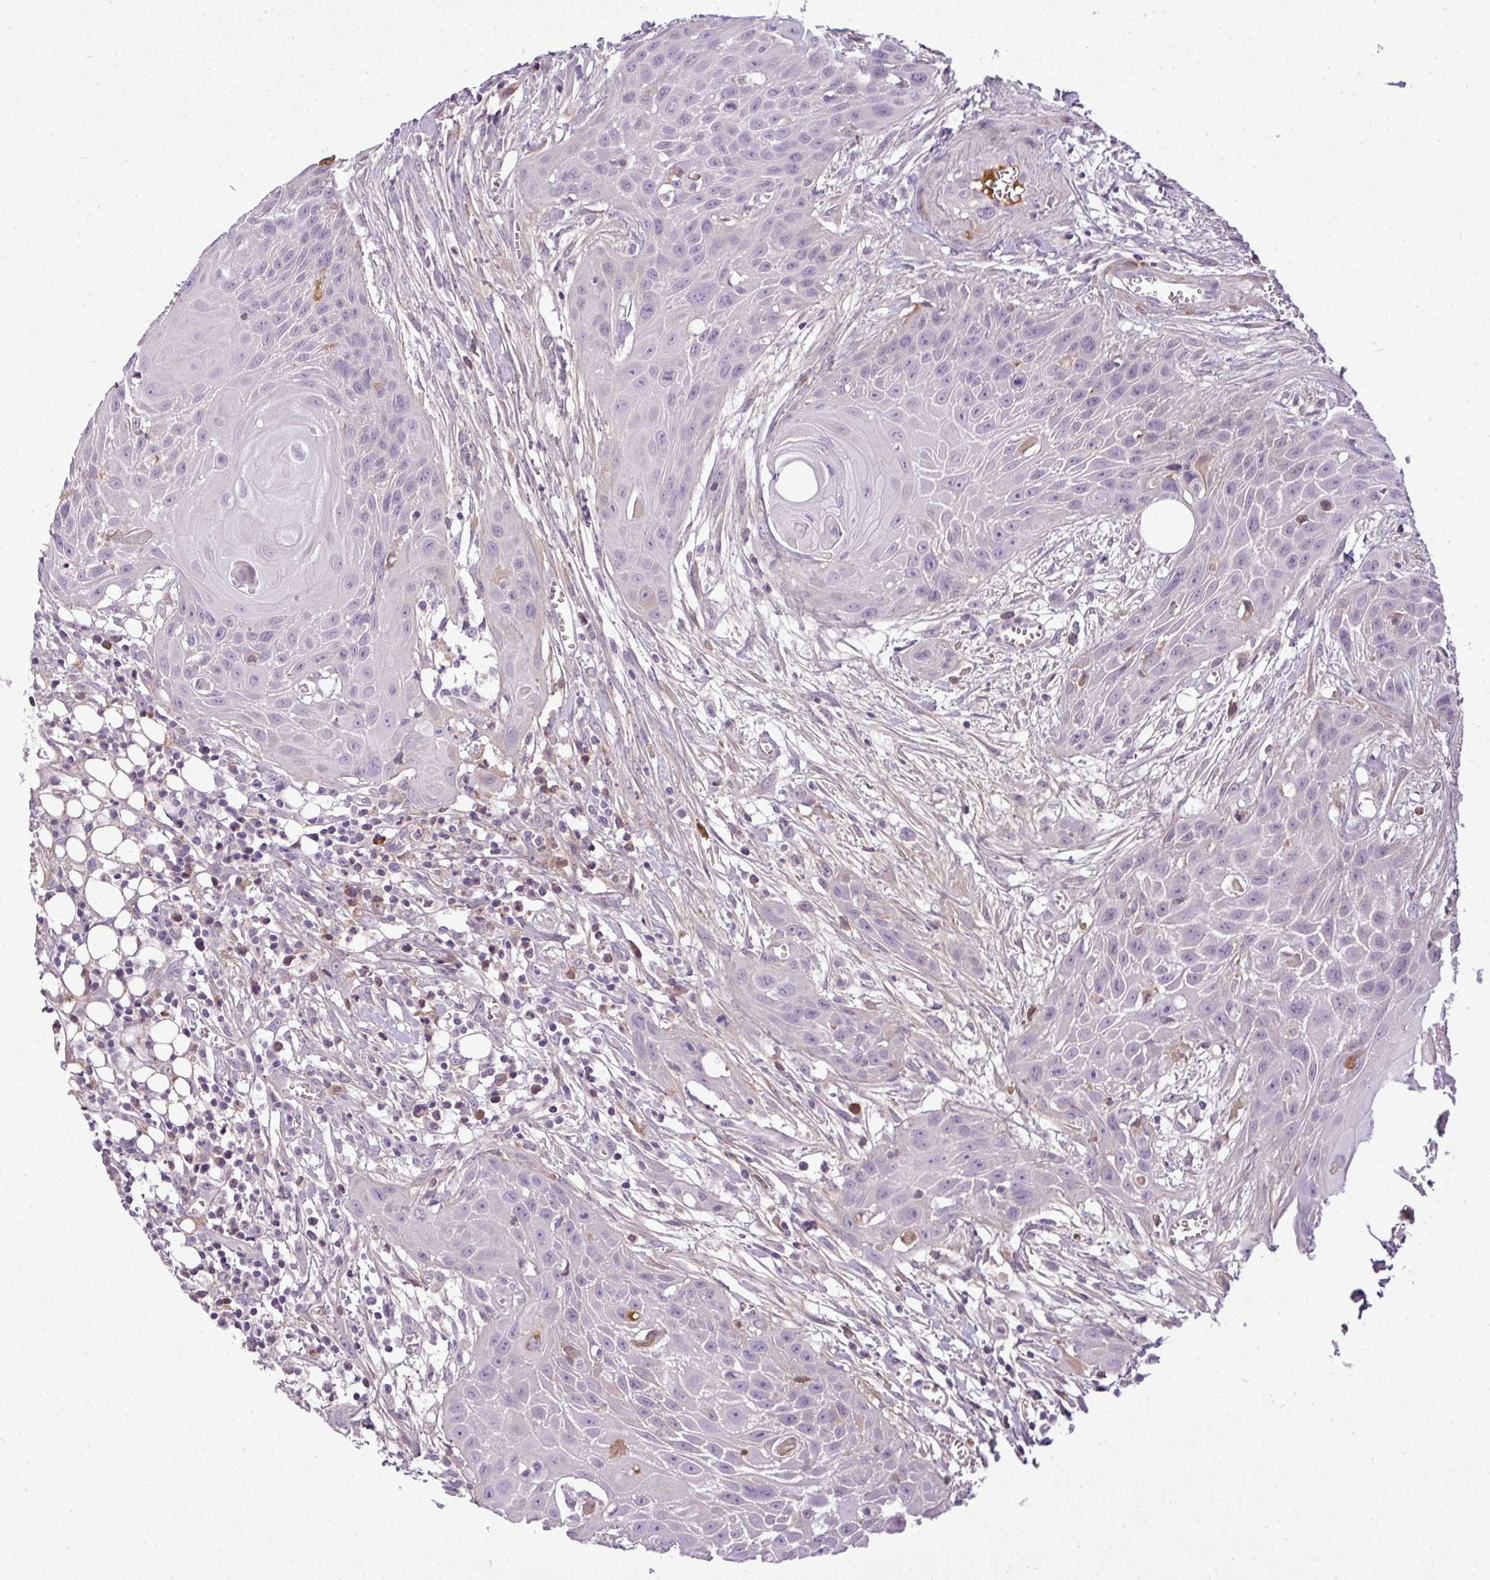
{"staining": {"intensity": "weak", "quantity": "<25%", "location": "cytoplasmic/membranous"}, "tissue": "head and neck cancer", "cell_type": "Tumor cells", "image_type": "cancer", "snomed": [{"axis": "morphology", "description": "Squamous cell carcinoma, NOS"}, {"axis": "topography", "description": "Lymph node"}, {"axis": "topography", "description": "Salivary gland"}, {"axis": "topography", "description": "Head-Neck"}], "caption": "The photomicrograph demonstrates no staining of tumor cells in head and neck squamous cell carcinoma. The staining is performed using DAB brown chromogen with nuclei counter-stained in using hematoxylin.", "gene": "C4B", "patient": {"sex": "female", "age": 74}}